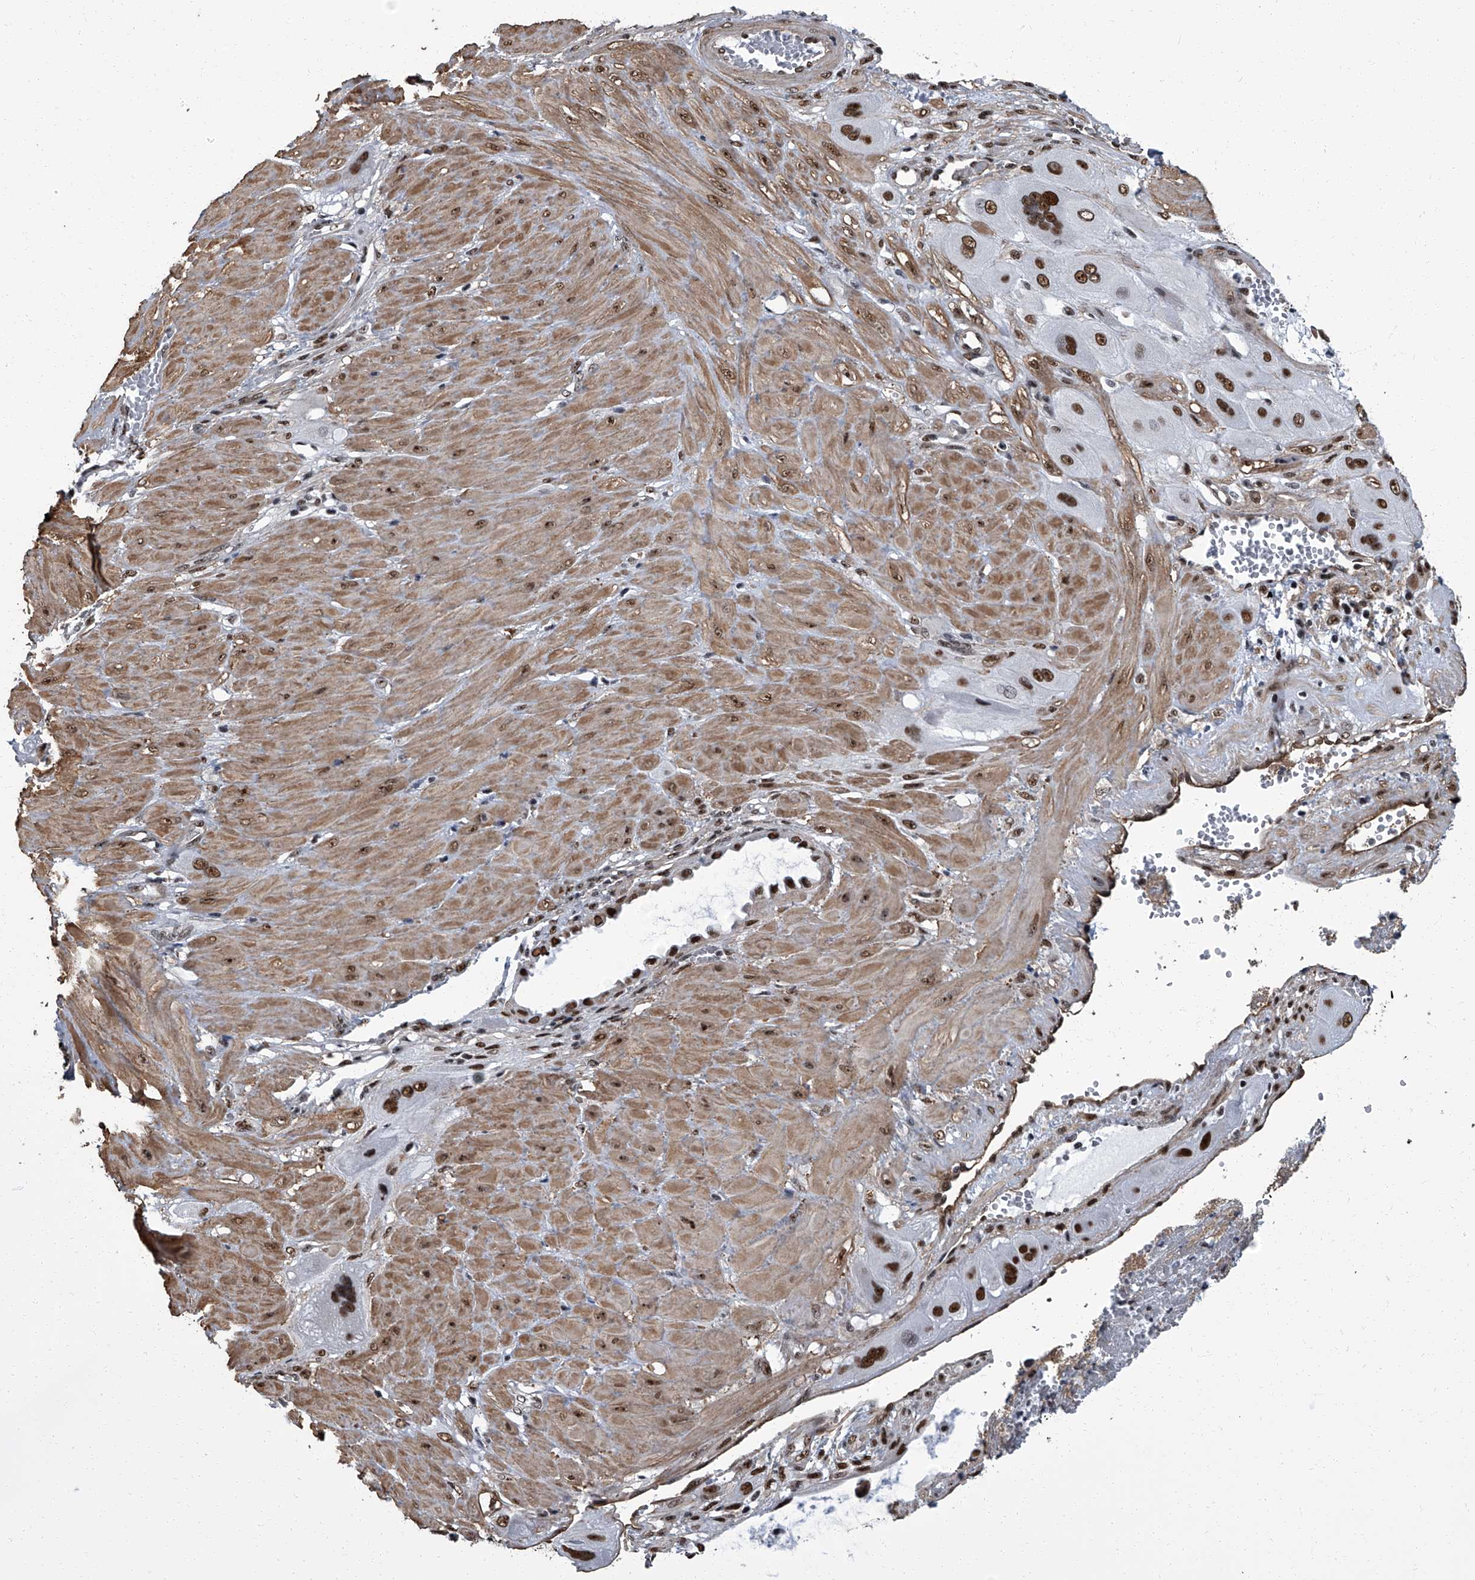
{"staining": {"intensity": "strong", "quantity": ">75%", "location": "nuclear"}, "tissue": "cervical cancer", "cell_type": "Tumor cells", "image_type": "cancer", "snomed": [{"axis": "morphology", "description": "Squamous cell carcinoma, NOS"}, {"axis": "topography", "description": "Cervix"}], "caption": "IHC image of human cervical squamous cell carcinoma stained for a protein (brown), which exhibits high levels of strong nuclear staining in about >75% of tumor cells.", "gene": "ZNF518B", "patient": {"sex": "female", "age": 34}}